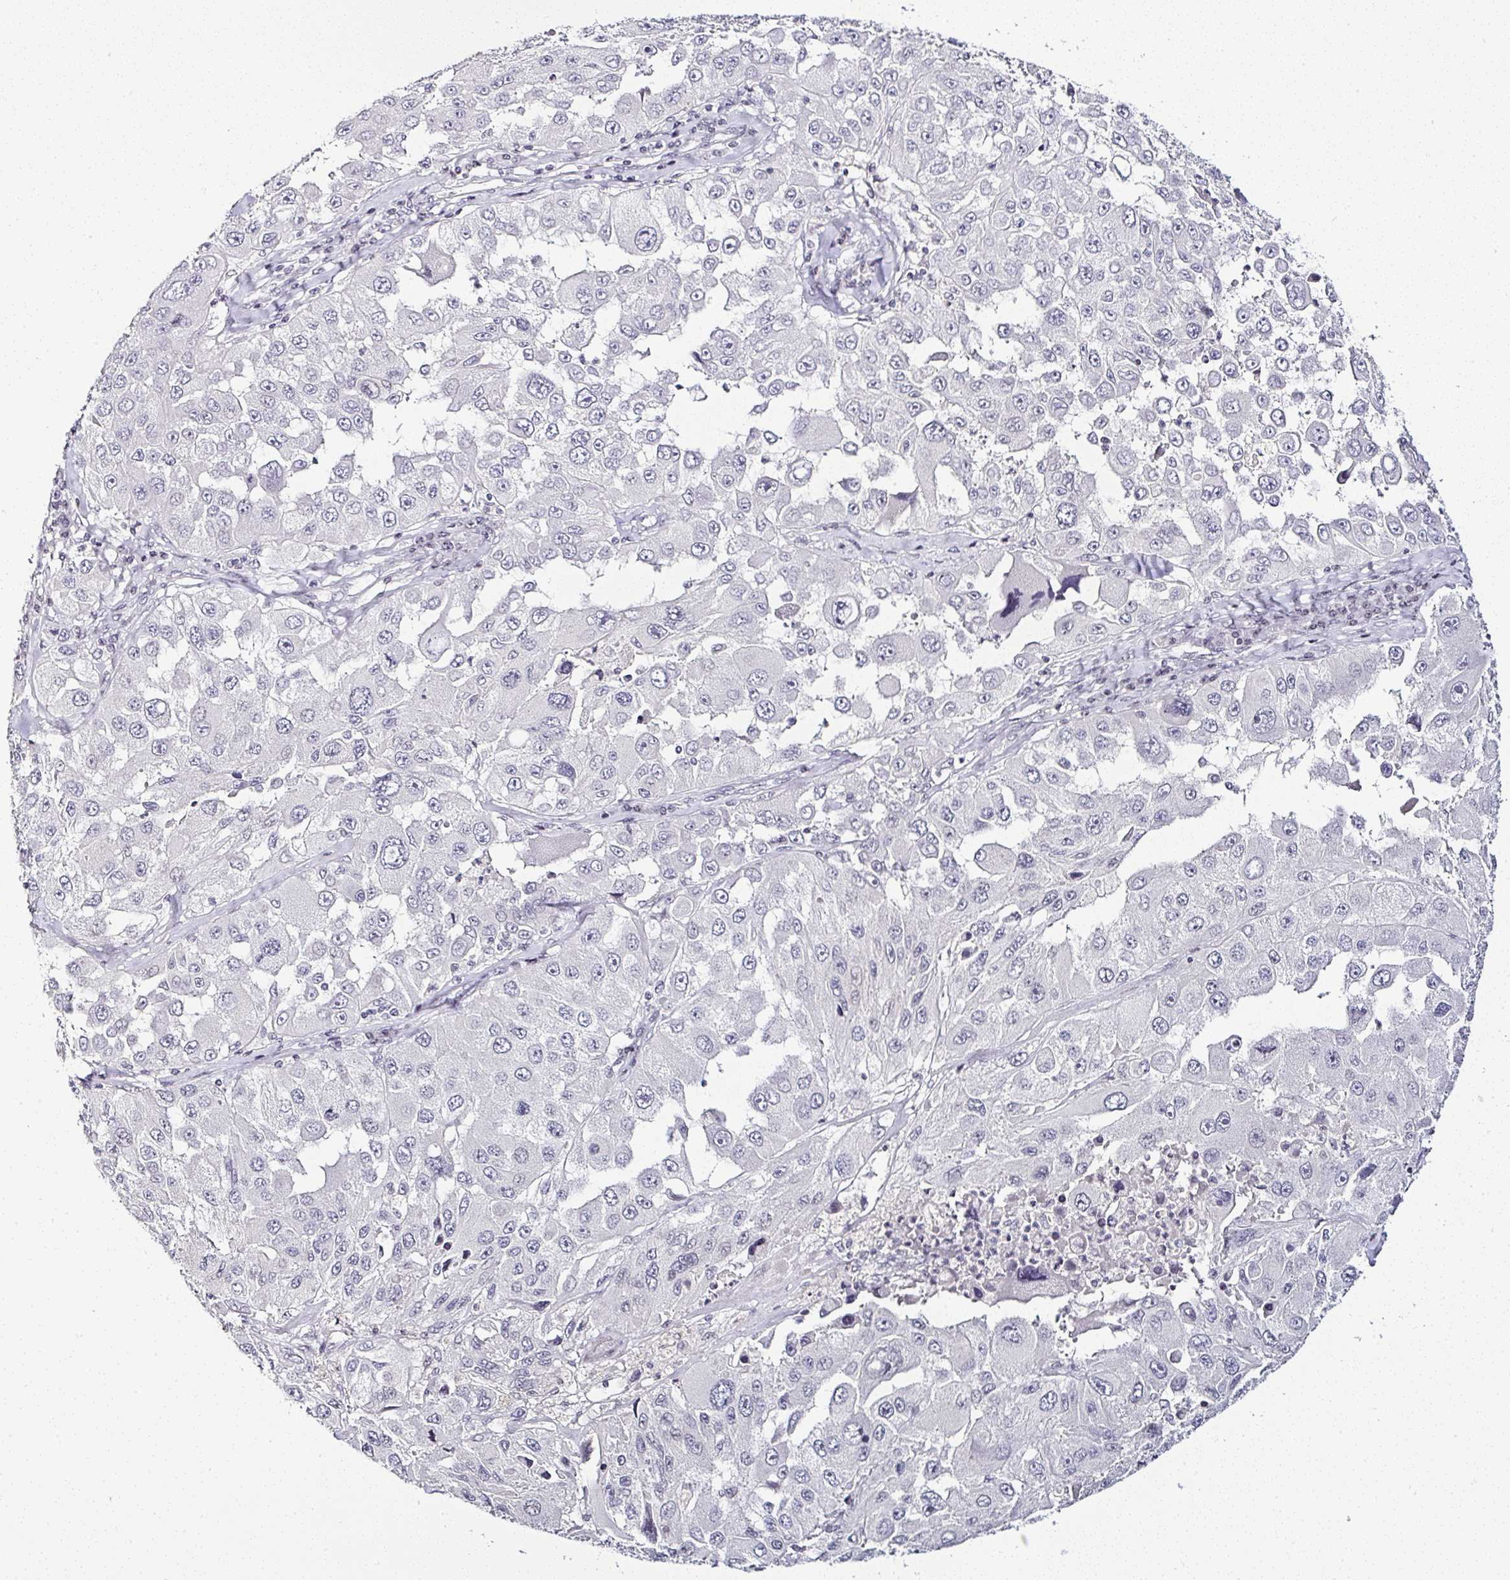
{"staining": {"intensity": "negative", "quantity": "none", "location": "none"}, "tissue": "melanoma", "cell_type": "Tumor cells", "image_type": "cancer", "snomed": [{"axis": "morphology", "description": "Malignant melanoma, Metastatic site"}, {"axis": "topography", "description": "Lymph node"}], "caption": "High power microscopy micrograph of an IHC image of malignant melanoma (metastatic site), revealing no significant staining in tumor cells.", "gene": "SERPINB3", "patient": {"sex": "male", "age": 62}}